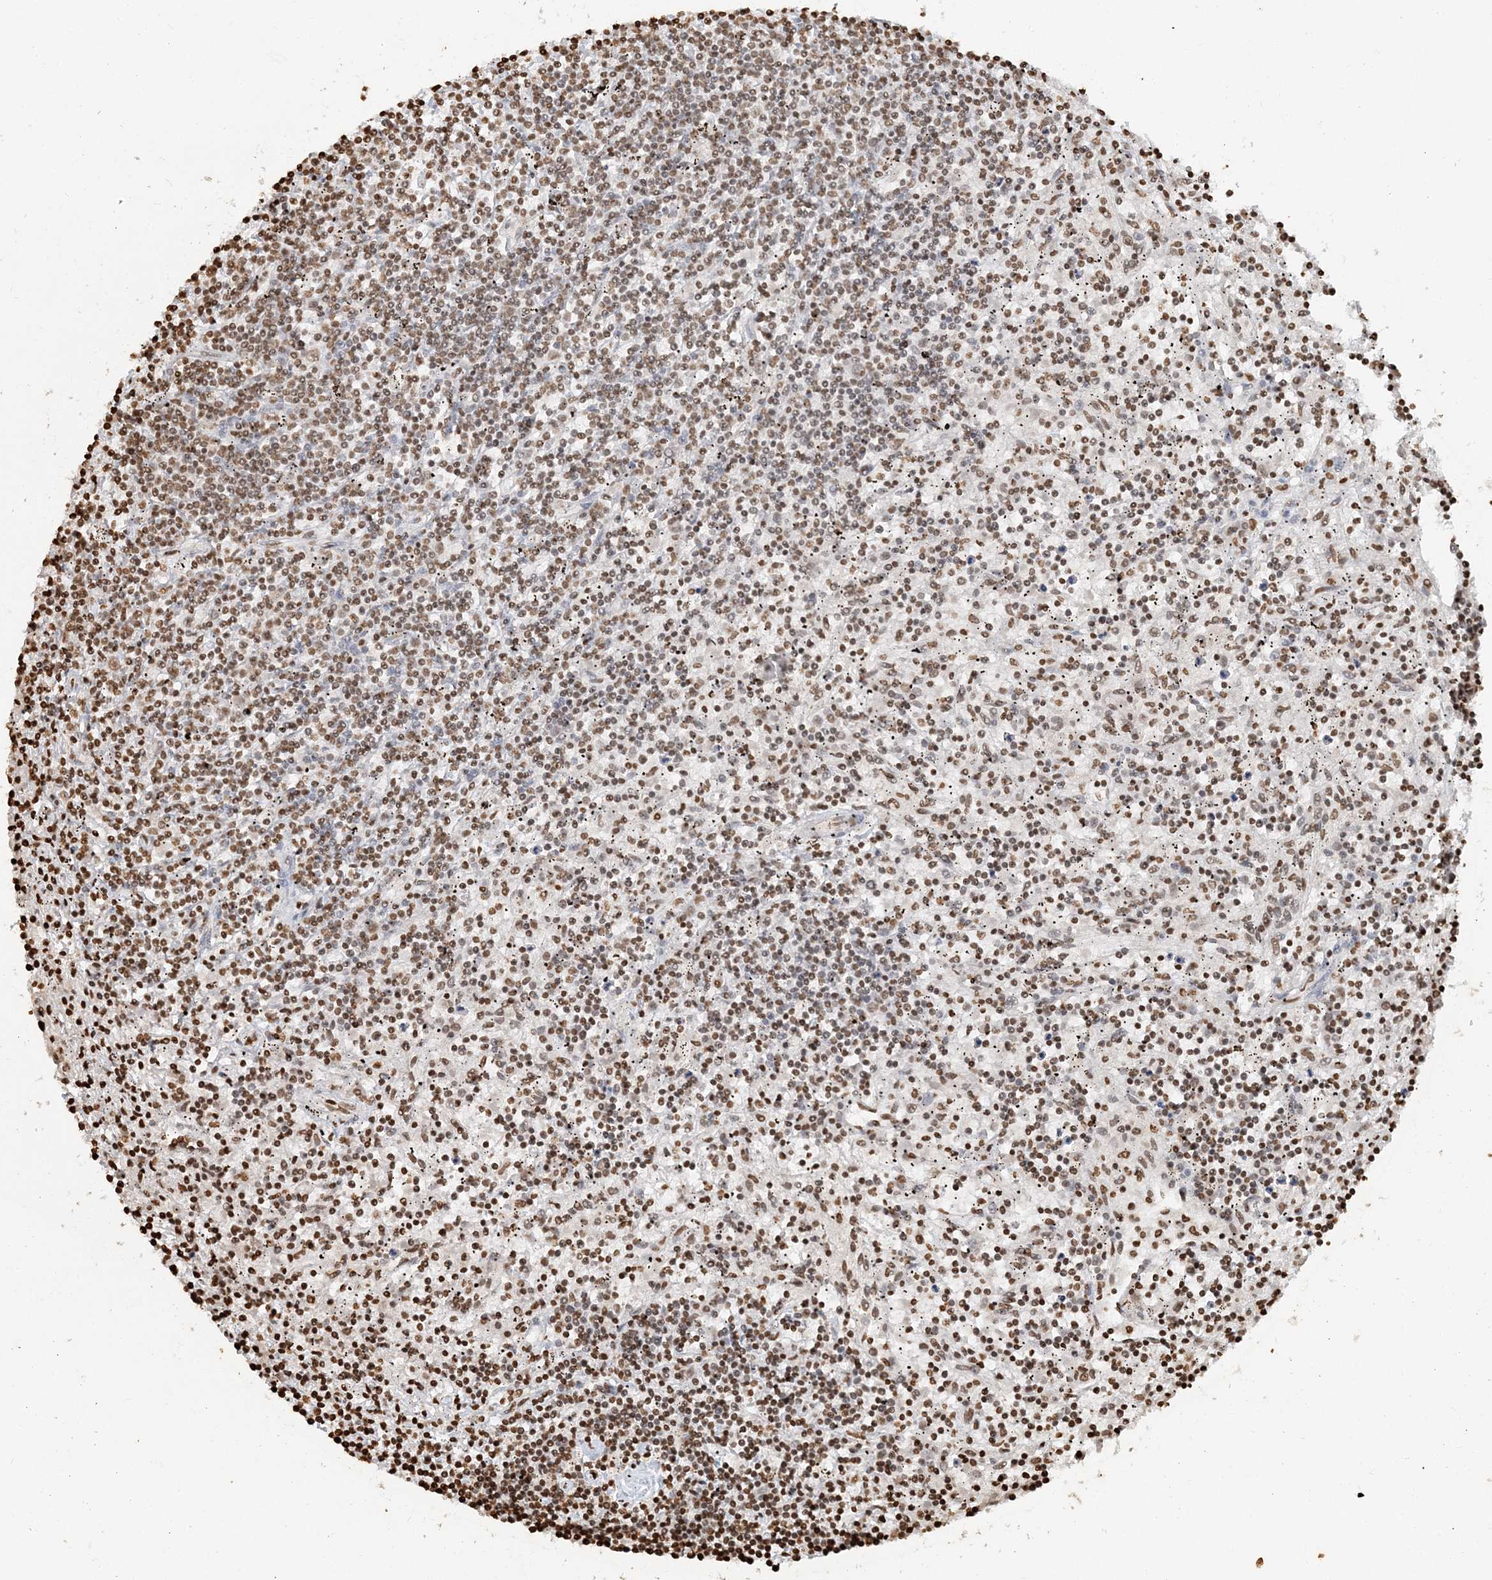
{"staining": {"intensity": "moderate", "quantity": "25%-75%", "location": "nuclear"}, "tissue": "lymphoma", "cell_type": "Tumor cells", "image_type": "cancer", "snomed": [{"axis": "morphology", "description": "Malignant lymphoma, non-Hodgkin's type, Low grade"}, {"axis": "topography", "description": "Spleen"}], "caption": "Immunohistochemistry histopathology image of neoplastic tissue: lymphoma stained using immunohistochemistry displays medium levels of moderate protein expression localized specifically in the nuclear of tumor cells, appearing as a nuclear brown color.", "gene": "H3-3B", "patient": {"sex": "male", "age": 76}}